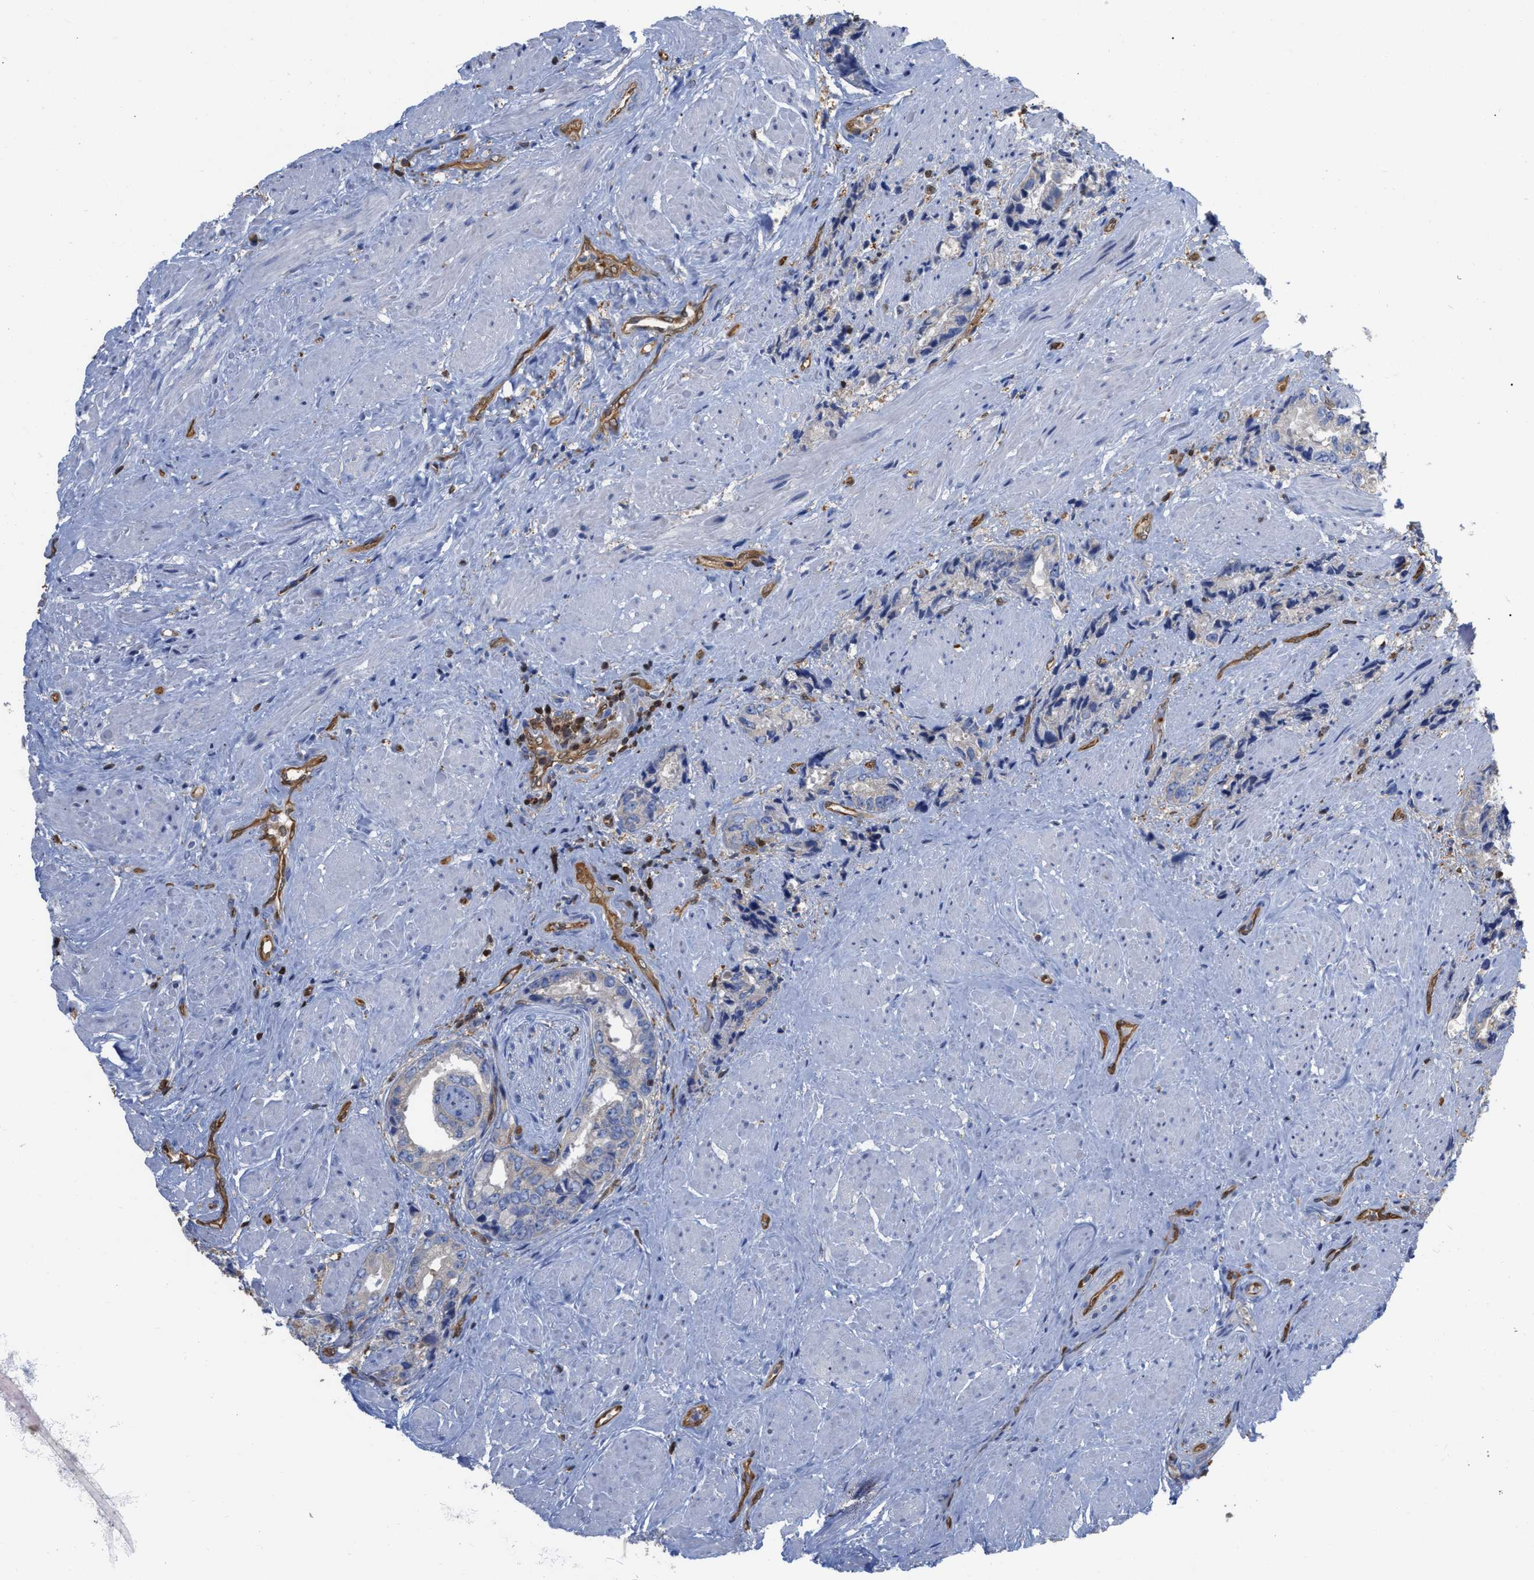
{"staining": {"intensity": "negative", "quantity": "none", "location": "none"}, "tissue": "prostate cancer", "cell_type": "Tumor cells", "image_type": "cancer", "snomed": [{"axis": "morphology", "description": "Adenocarcinoma, High grade"}, {"axis": "topography", "description": "Prostate"}], "caption": "This is an immunohistochemistry (IHC) histopathology image of adenocarcinoma (high-grade) (prostate). There is no staining in tumor cells.", "gene": "GIMAP4", "patient": {"sex": "male", "age": 61}}